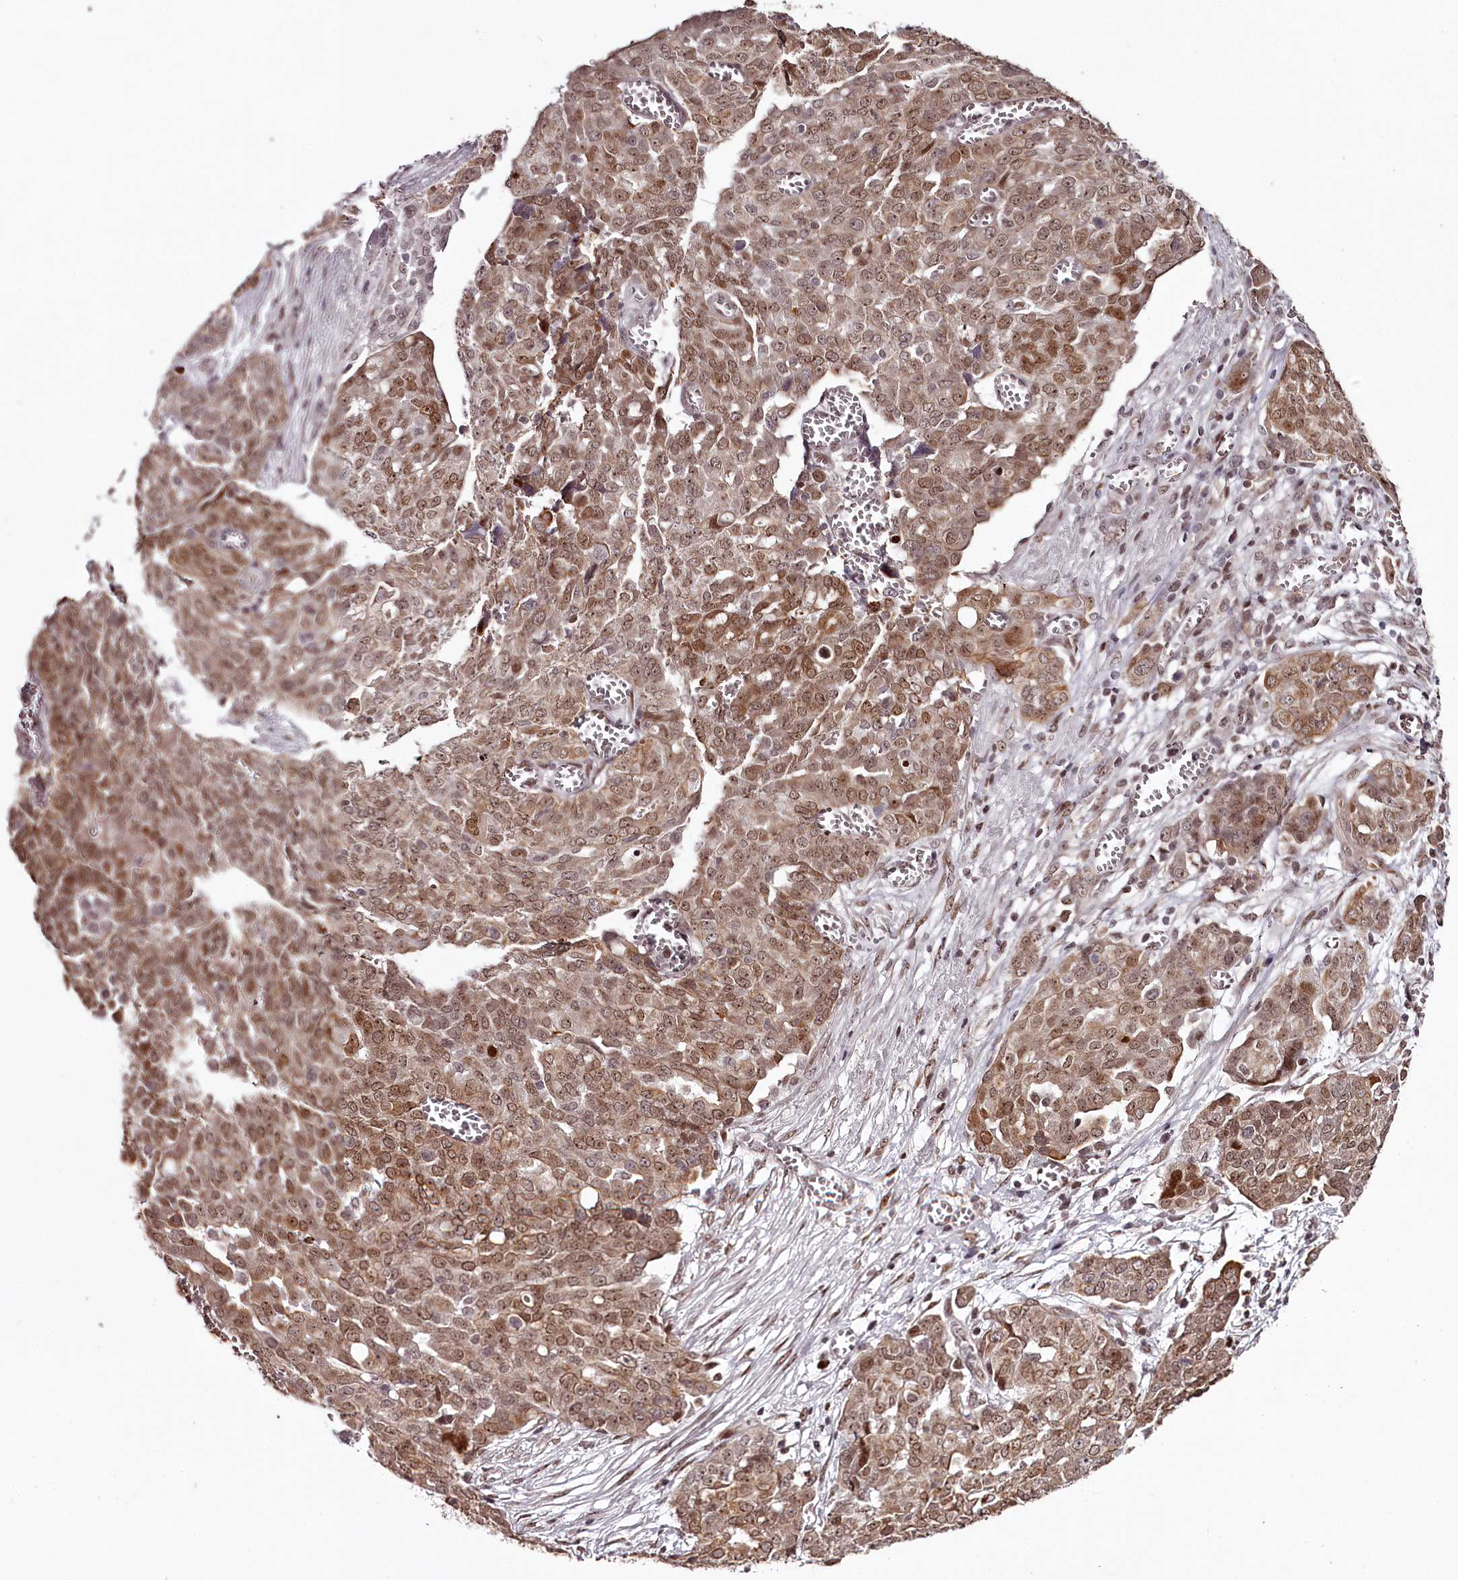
{"staining": {"intensity": "moderate", "quantity": ">75%", "location": "nuclear"}, "tissue": "ovarian cancer", "cell_type": "Tumor cells", "image_type": "cancer", "snomed": [{"axis": "morphology", "description": "Cystadenocarcinoma, serous, NOS"}, {"axis": "topography", "description": "Soft tissue"}, {"axis": "topography", "description": "Ovary"}], "caption": "Approximately >75% of tumor cells in ovarian serous cystadenocarcinoma exhibit moderate nuclear protein staining as visualized by brown immunohistochemical staining.", "gene": "THYN1", "patient": {"sex": "female", "age": 57}}